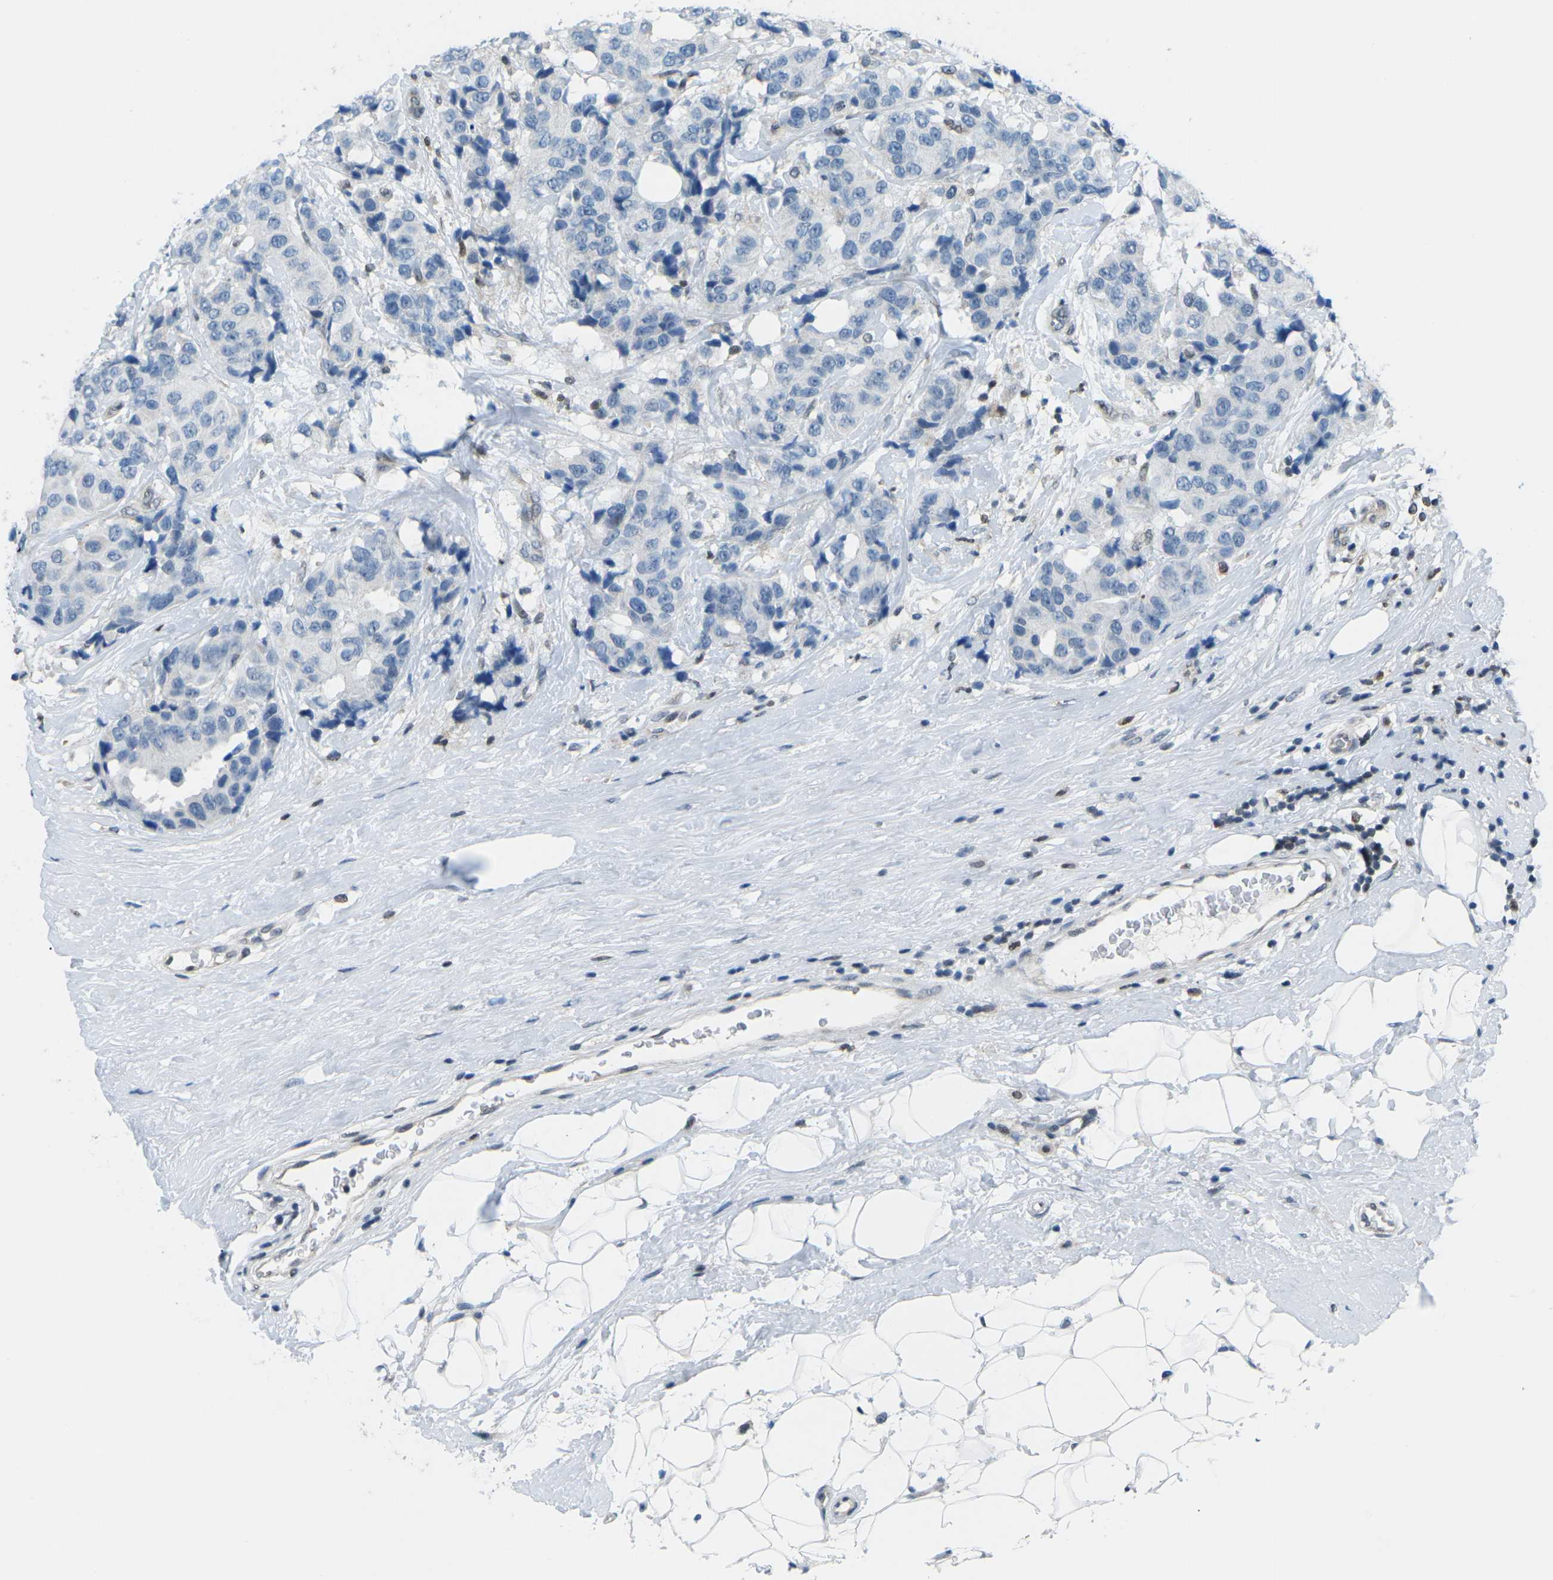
{"staining": {"intensity": "negative", "quantity": "none", "location": "none"}, "tissue": "breast cancer", "cell_type": "Tumor cells", "image_type": "cancer", "snomed": [{"axis": "morphology", "description": "Normal tissue, NOS"}, {"axis": "morphology", "description": "Duct carcinoma"}, {"axis": "topography", "description": "Breast"}], "caption": "Immunohistochemical staining of human infiltrating ductal carcinoma (breast) reveals no significant staining in tumor cells.", "gene": "MBNL1", "patient": {"sex": "female", "age": 39}}